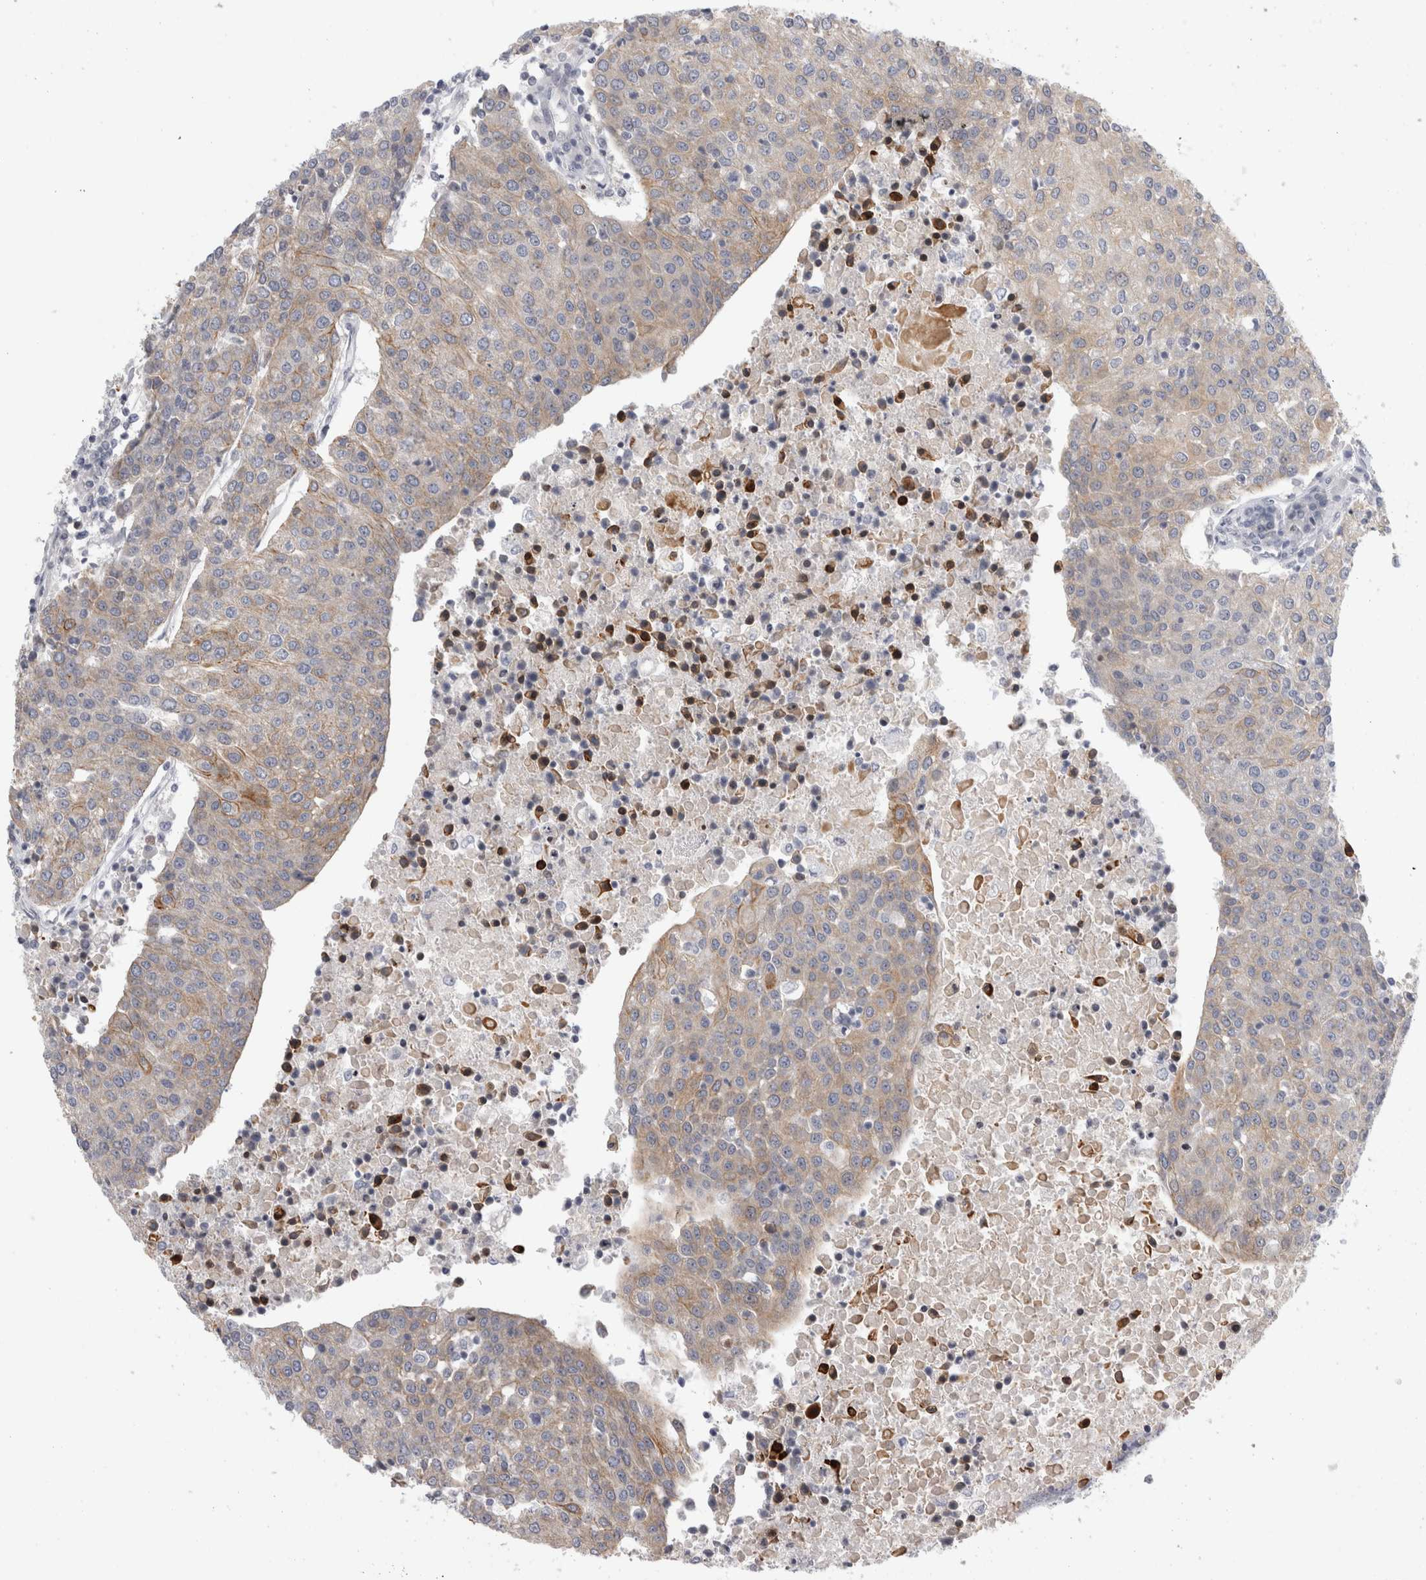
{"staining": {"intensity": "weak", "quantity": "<25%", "location": "cytoplasmic/membranous"}, "tissue": "urothelial cancer", "cell_type": "Tumor cells", "image_type": "cancer", "snomed": [{"axis": "morphology", "description": "Urothelial carcinoma, High grade"}, {"axis": "topography", "description": "Urinary bladder"}], "caption": "Immunohistochemistry of urothelial carcinoma (high-grade) exhibits no staining in tumor cells.", "gene": "UTP25", "patient": {"sex": "female", "age": 85}}